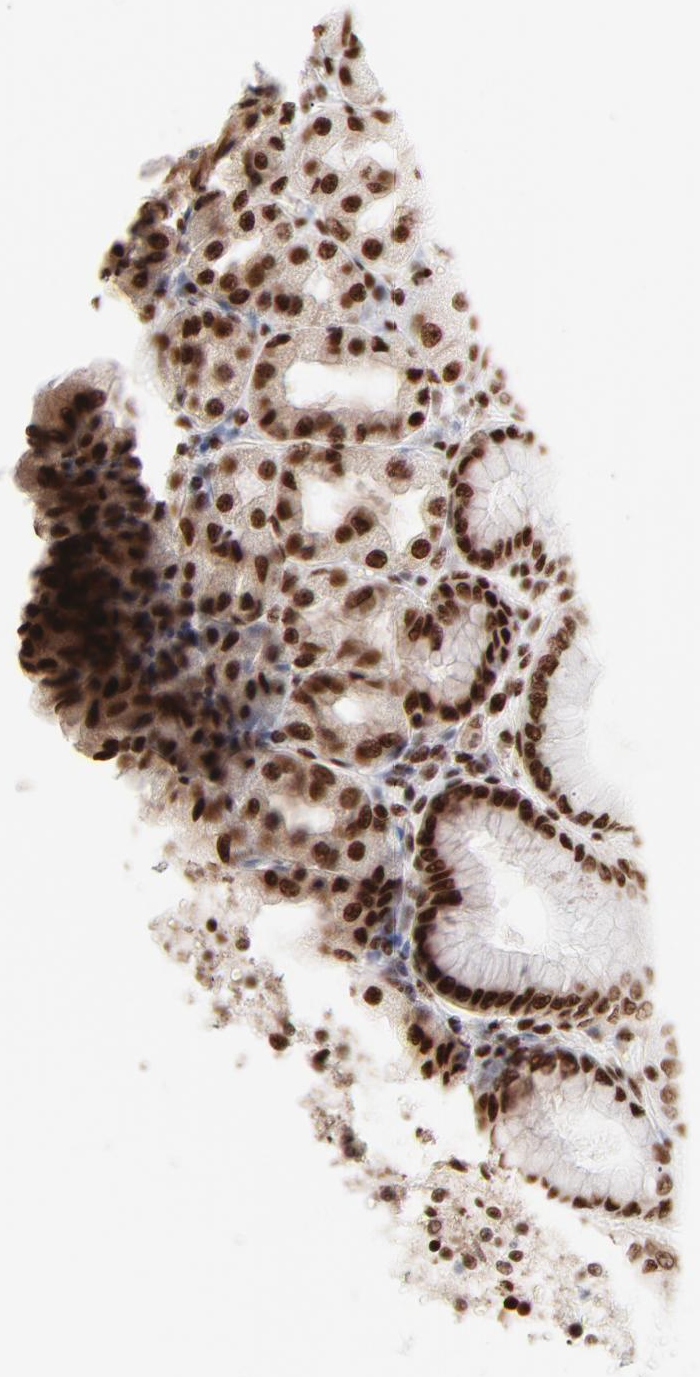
{"staining": {"intensity": "strong", "quantity": ">75%", "location": "nuclear"}, "tissue": "stomach", "cell_type": "Glandular cells", "image_type": "normal", "snomed": [{"axis": "morphology", "description": "Normal tissue, NOS"}, {"axis": "topography", "description": "Stomach, upper"}], "caption": "Immunohistochemical staining of benign human stomach exhibits >75% levels of strong nuclear protein staining in about >75% of glandular cells.", "gene": "TARDBP", "patient": {"sex": "female", "age": 56}}